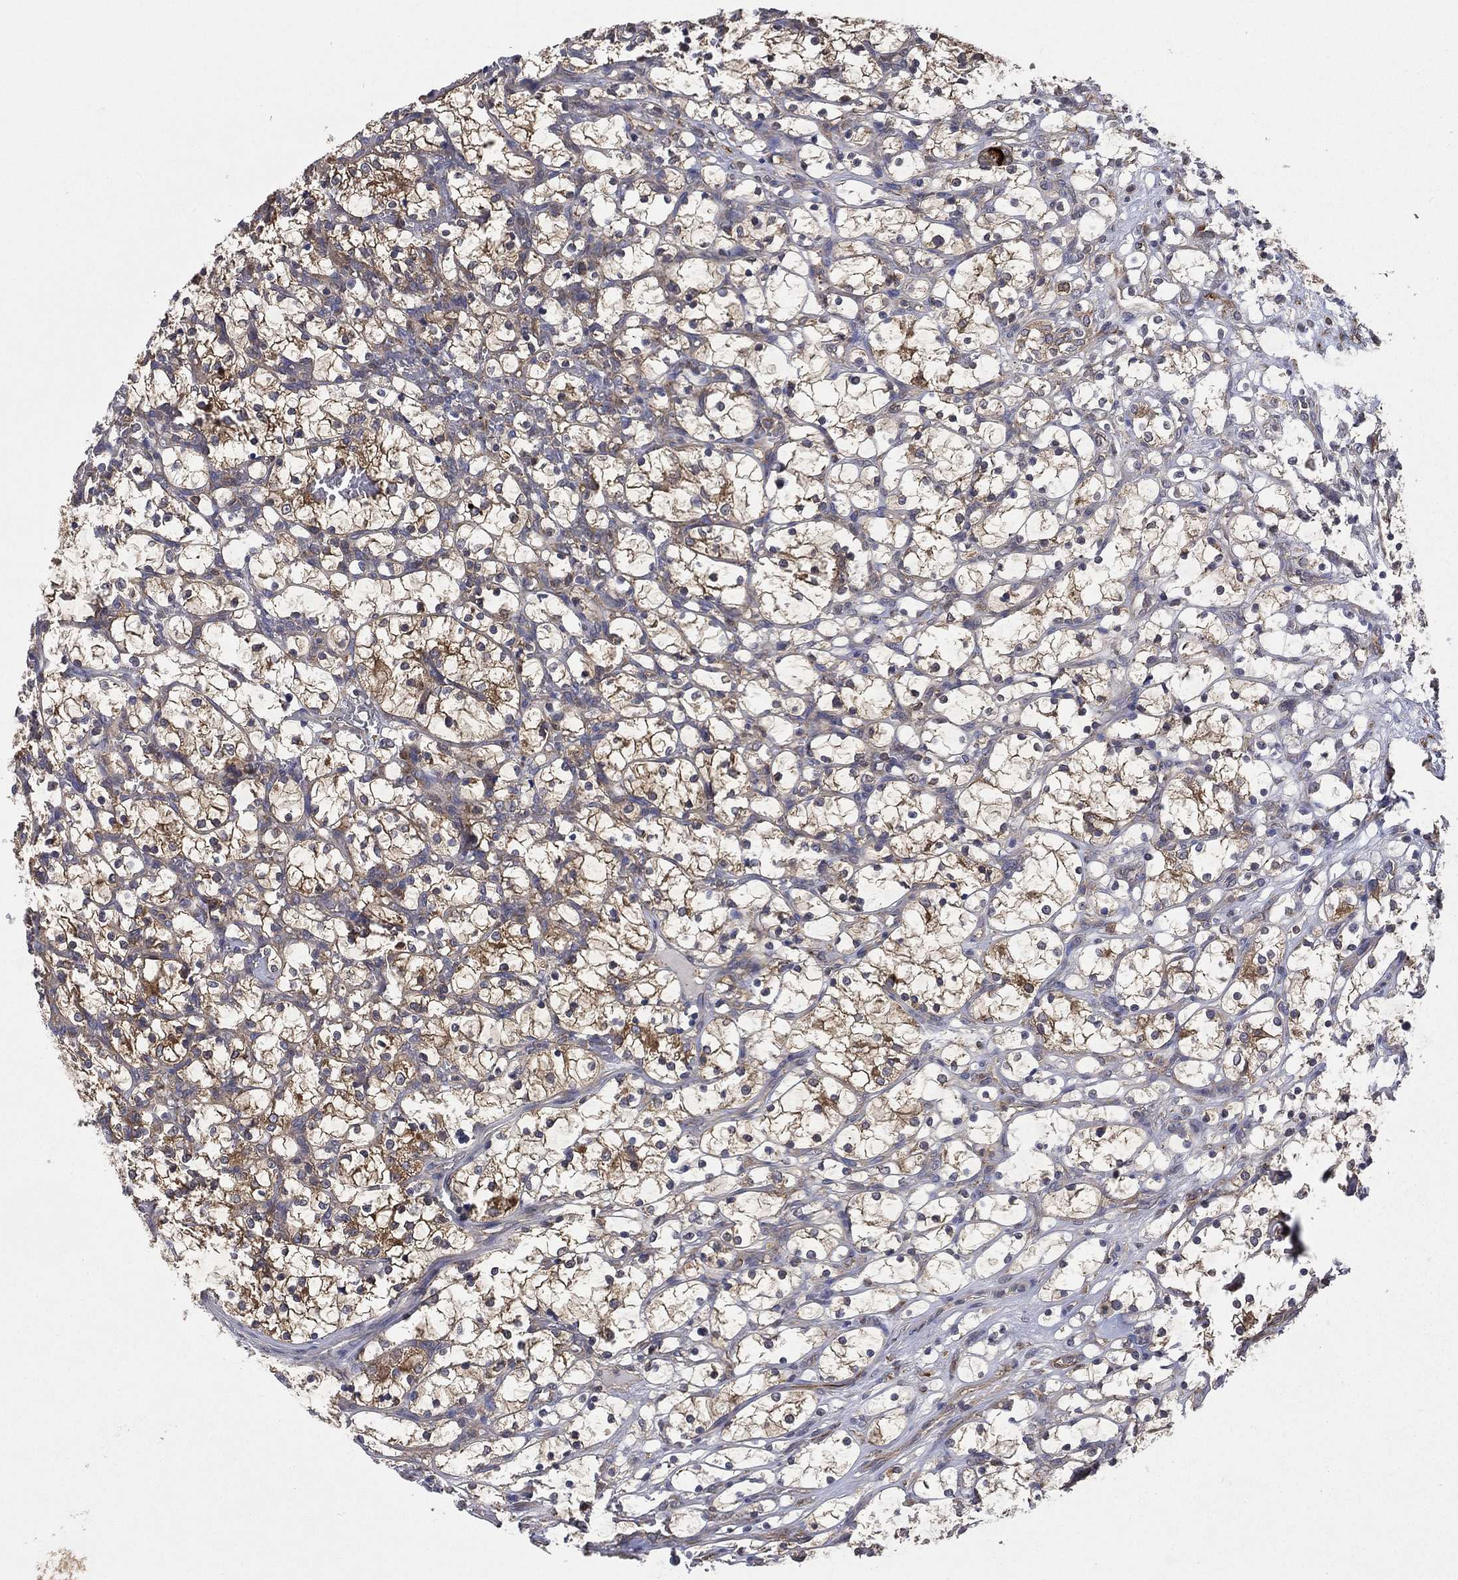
{"staining": {"intensity": "moderate", "quantity": "25%-75%", "location": "cytoplasmic/membranous"}, "tissue": "renal cancer", "cell_type": "Tumor cells", "image_type": "cancer", "snomed": [{"axis": "morphology", "description": "Adenocarcinoma, NOS"}, {"axis": "topography", "description": "Kidney"}], "caption": "Tumor cells show medium levels of moderate cytoplasmic/membranous positivity in about 25%-75% of cells in renal cancer (adenocarcinoma).", "gene": "SMPD3", "patient": {"sex": "female", "age": 69}}